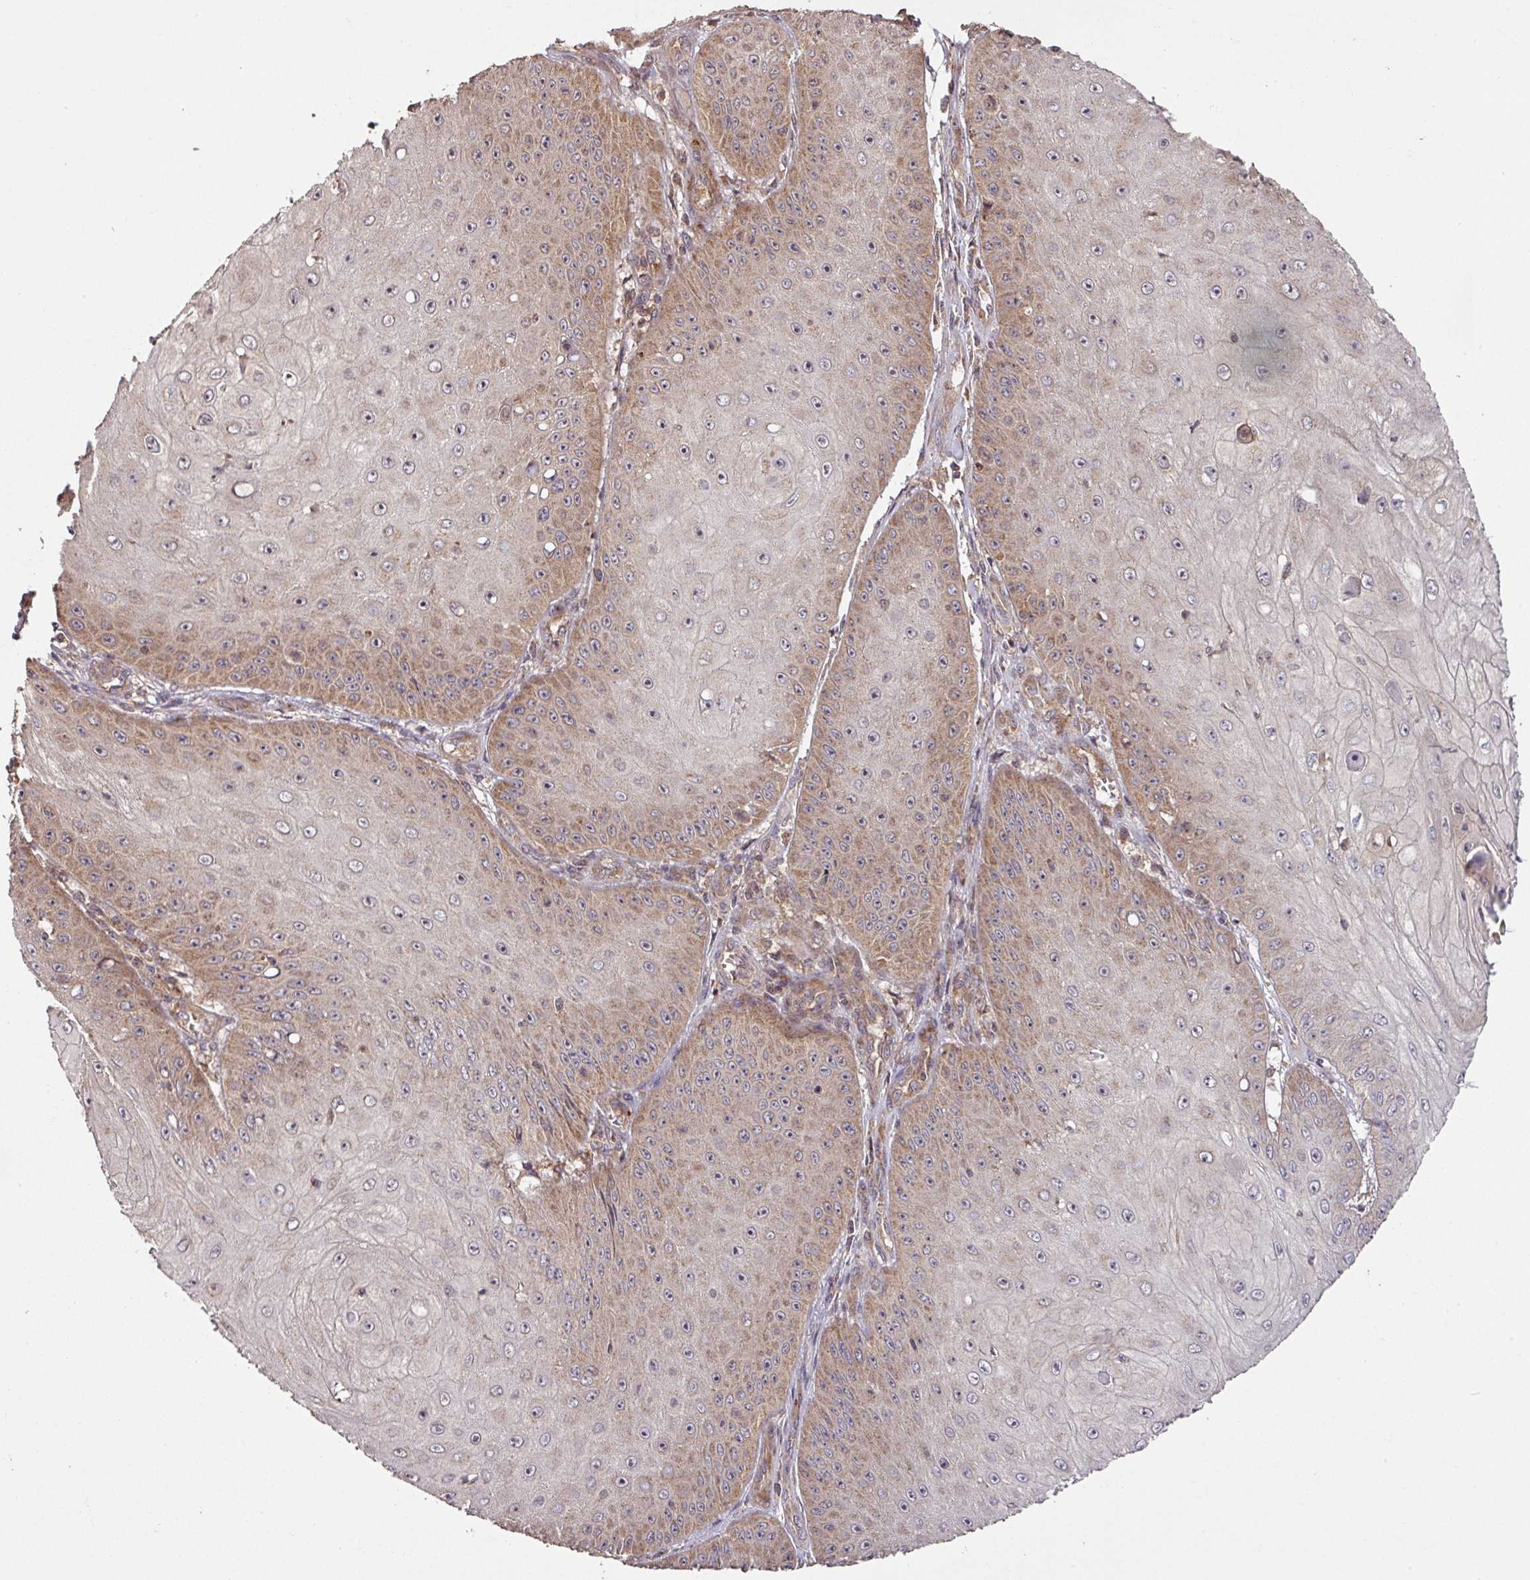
{"staining": {"intensity": "moderate", "quantity": "25%-75%", "location": "cytoplasmic/membranous"}, "tissue": "skin cancer", "cell_type": "Tumor cells", "image_type": "cancer", "snomed": [{"axis": "morphology", "description": "Squamous cell carcinoma, NOS"}, {"axis": "topography", "description": "Skin"}], "caption": "Skin squamous cell carcinoma stained for a protein (brown) reveals moderate cytoplasmic/membranous positive staining in about 25%-75% of tumor cells.", "gene": "MRRF", "patient": {"sex": "male", "age": 70}}